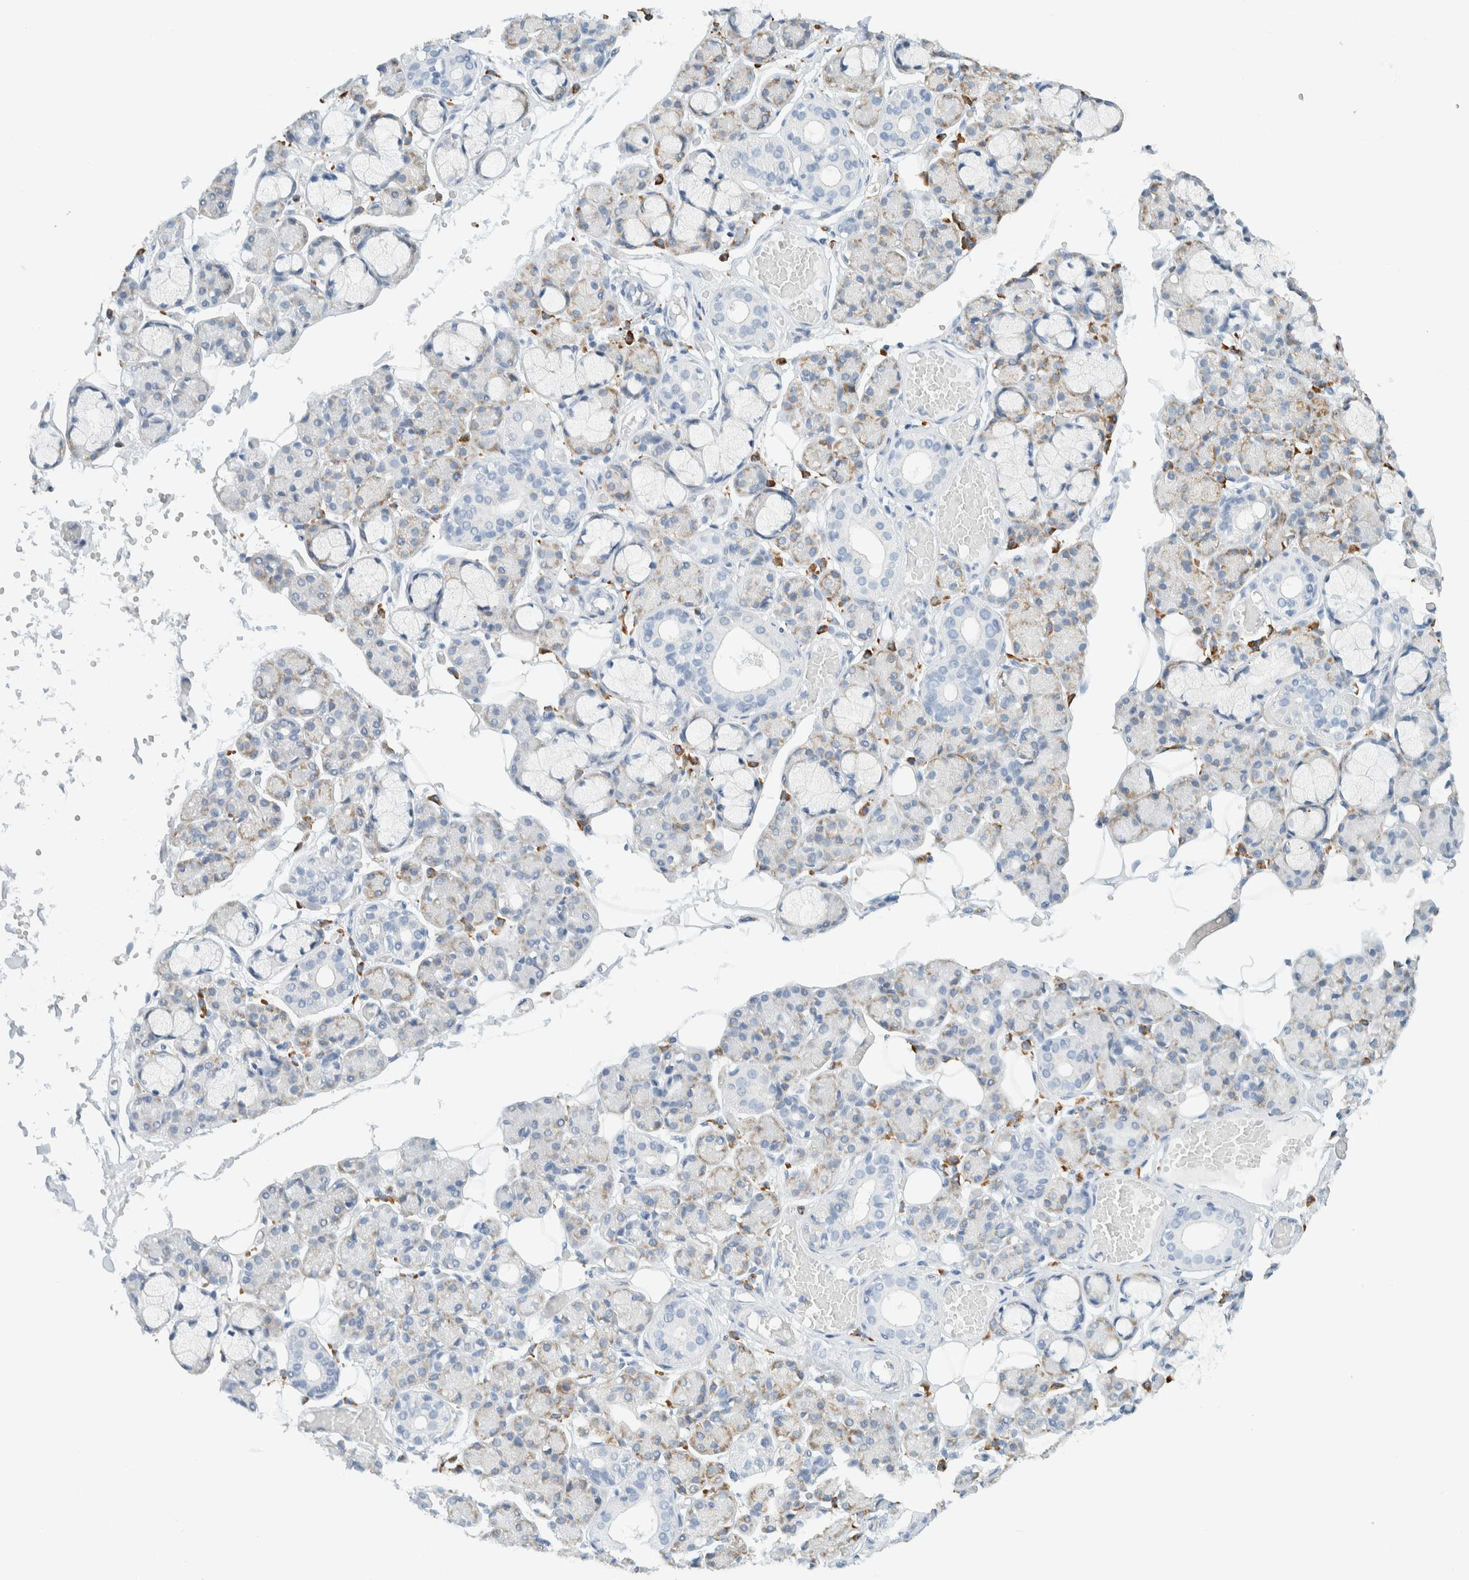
{"staining": {"intensity": "moderate", "quantity": "<25%", "location": "cytoplasmic/membranous"}, "tissue": "salivary gland", "cell_type": "Glandular cells", "image_type": "normal", "snomed": [{"axis": "morphology", "description": "Normal tissue, NOS"}, {"axis": "topography", "description": "Salivary gland"}], "caption": "A brown stain labels moderate cytoplasmic/membranous staining of a protein in glandular cells of unremarkable salivary gland. Nuclei are stained in blue.", "gene": "ARHGAP27", "patient": {"sex": "male", "age": 63}}